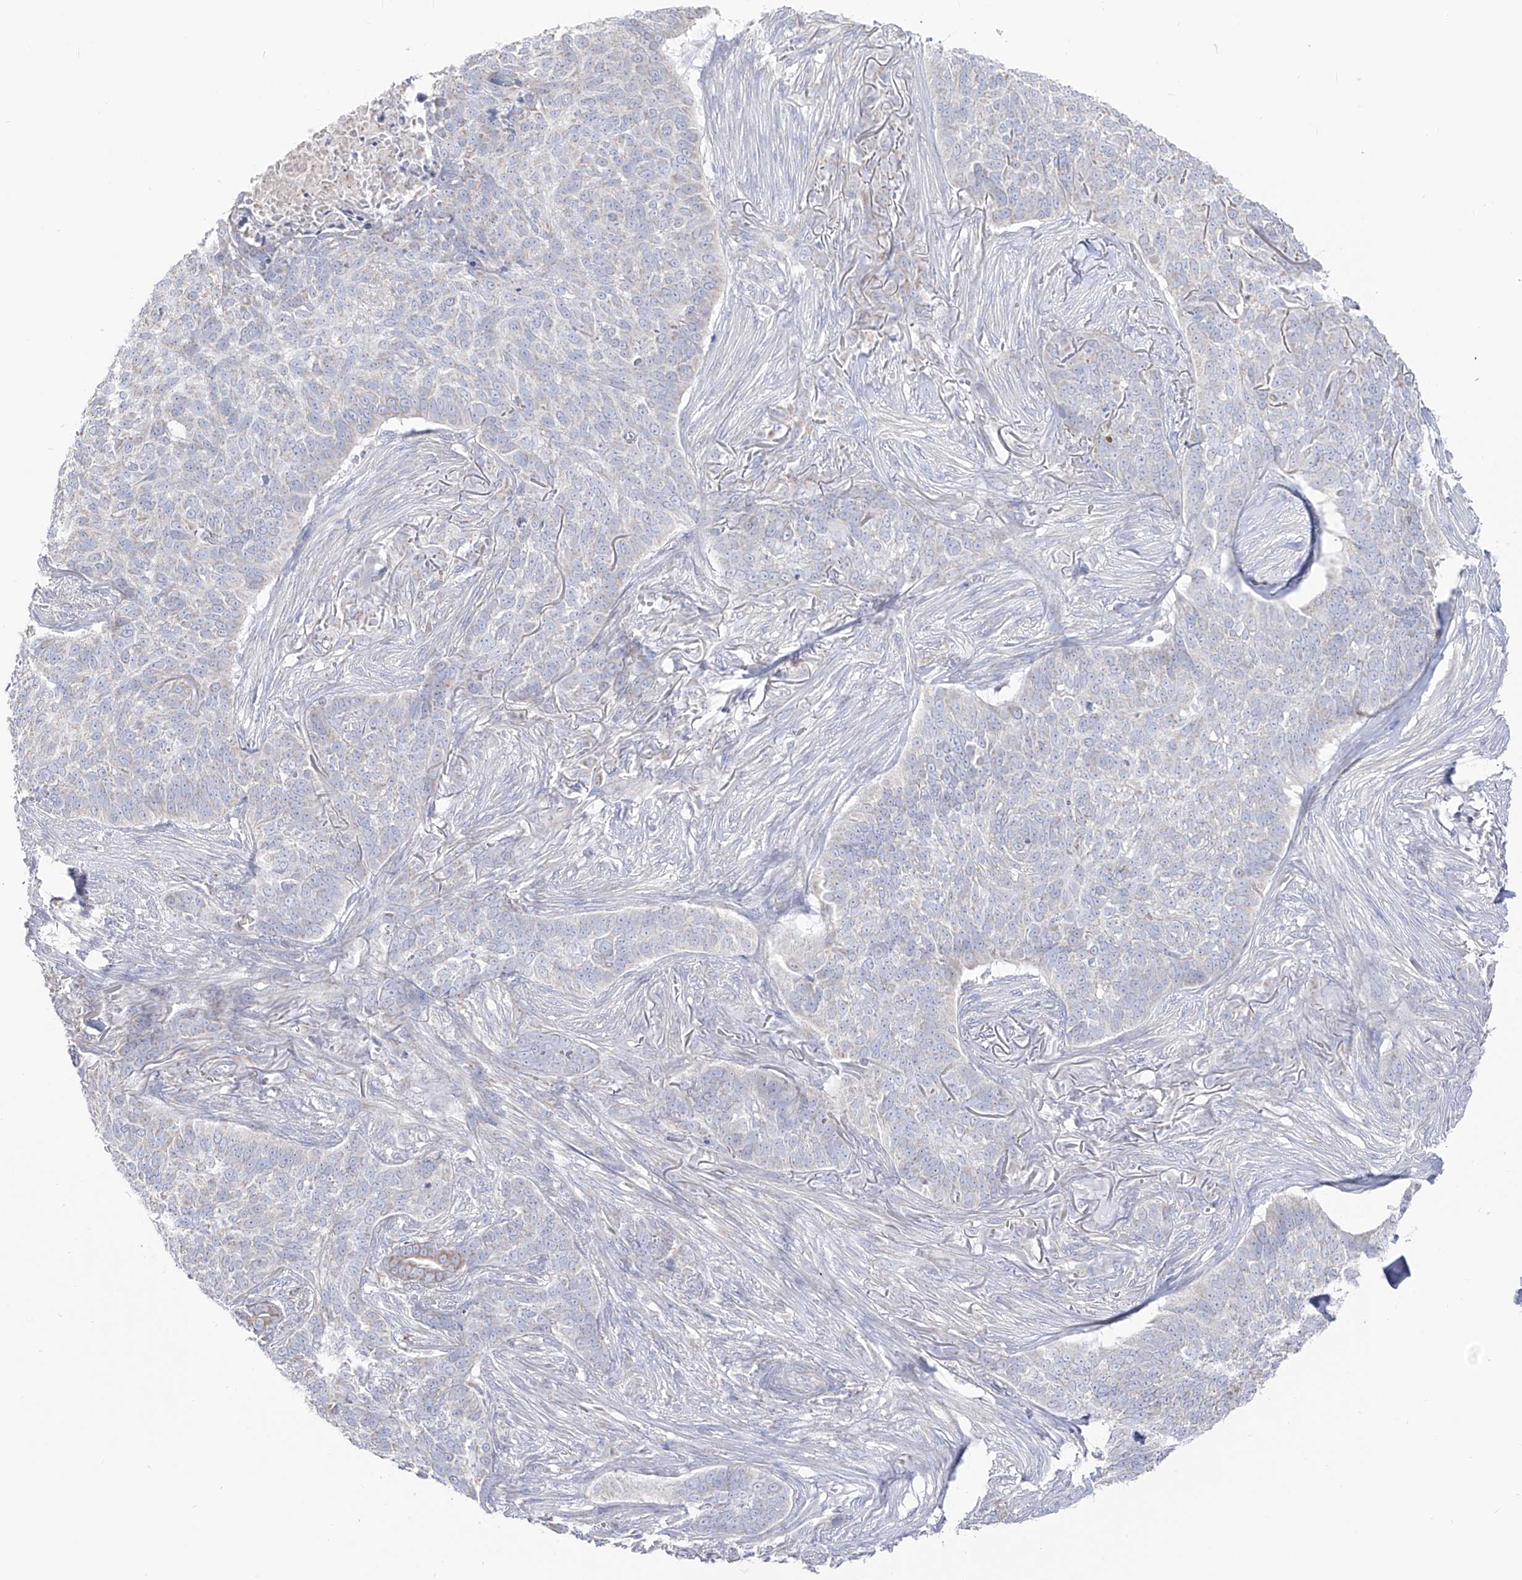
{"staining": {"intensity": "negative", "quantity": "none", "location": "none"}, "tissue": "skin cancer", "cell_type": "Tumor cells", "image_type": "cancer", "snomed": [{"axis": "morphology", "description": "Basal cell carcinoma"}, {"axis": "topography", "description": "Skin"}], "caption": "Image shows no protein expression in tumor cells of skin cancer tissue. (Brightfield microscopy of DAB (3,3'-diaminobenzidine) IHC at high magnification).", "gene": "RCHY1", "patient": {"sex": "male", "age": 85}}